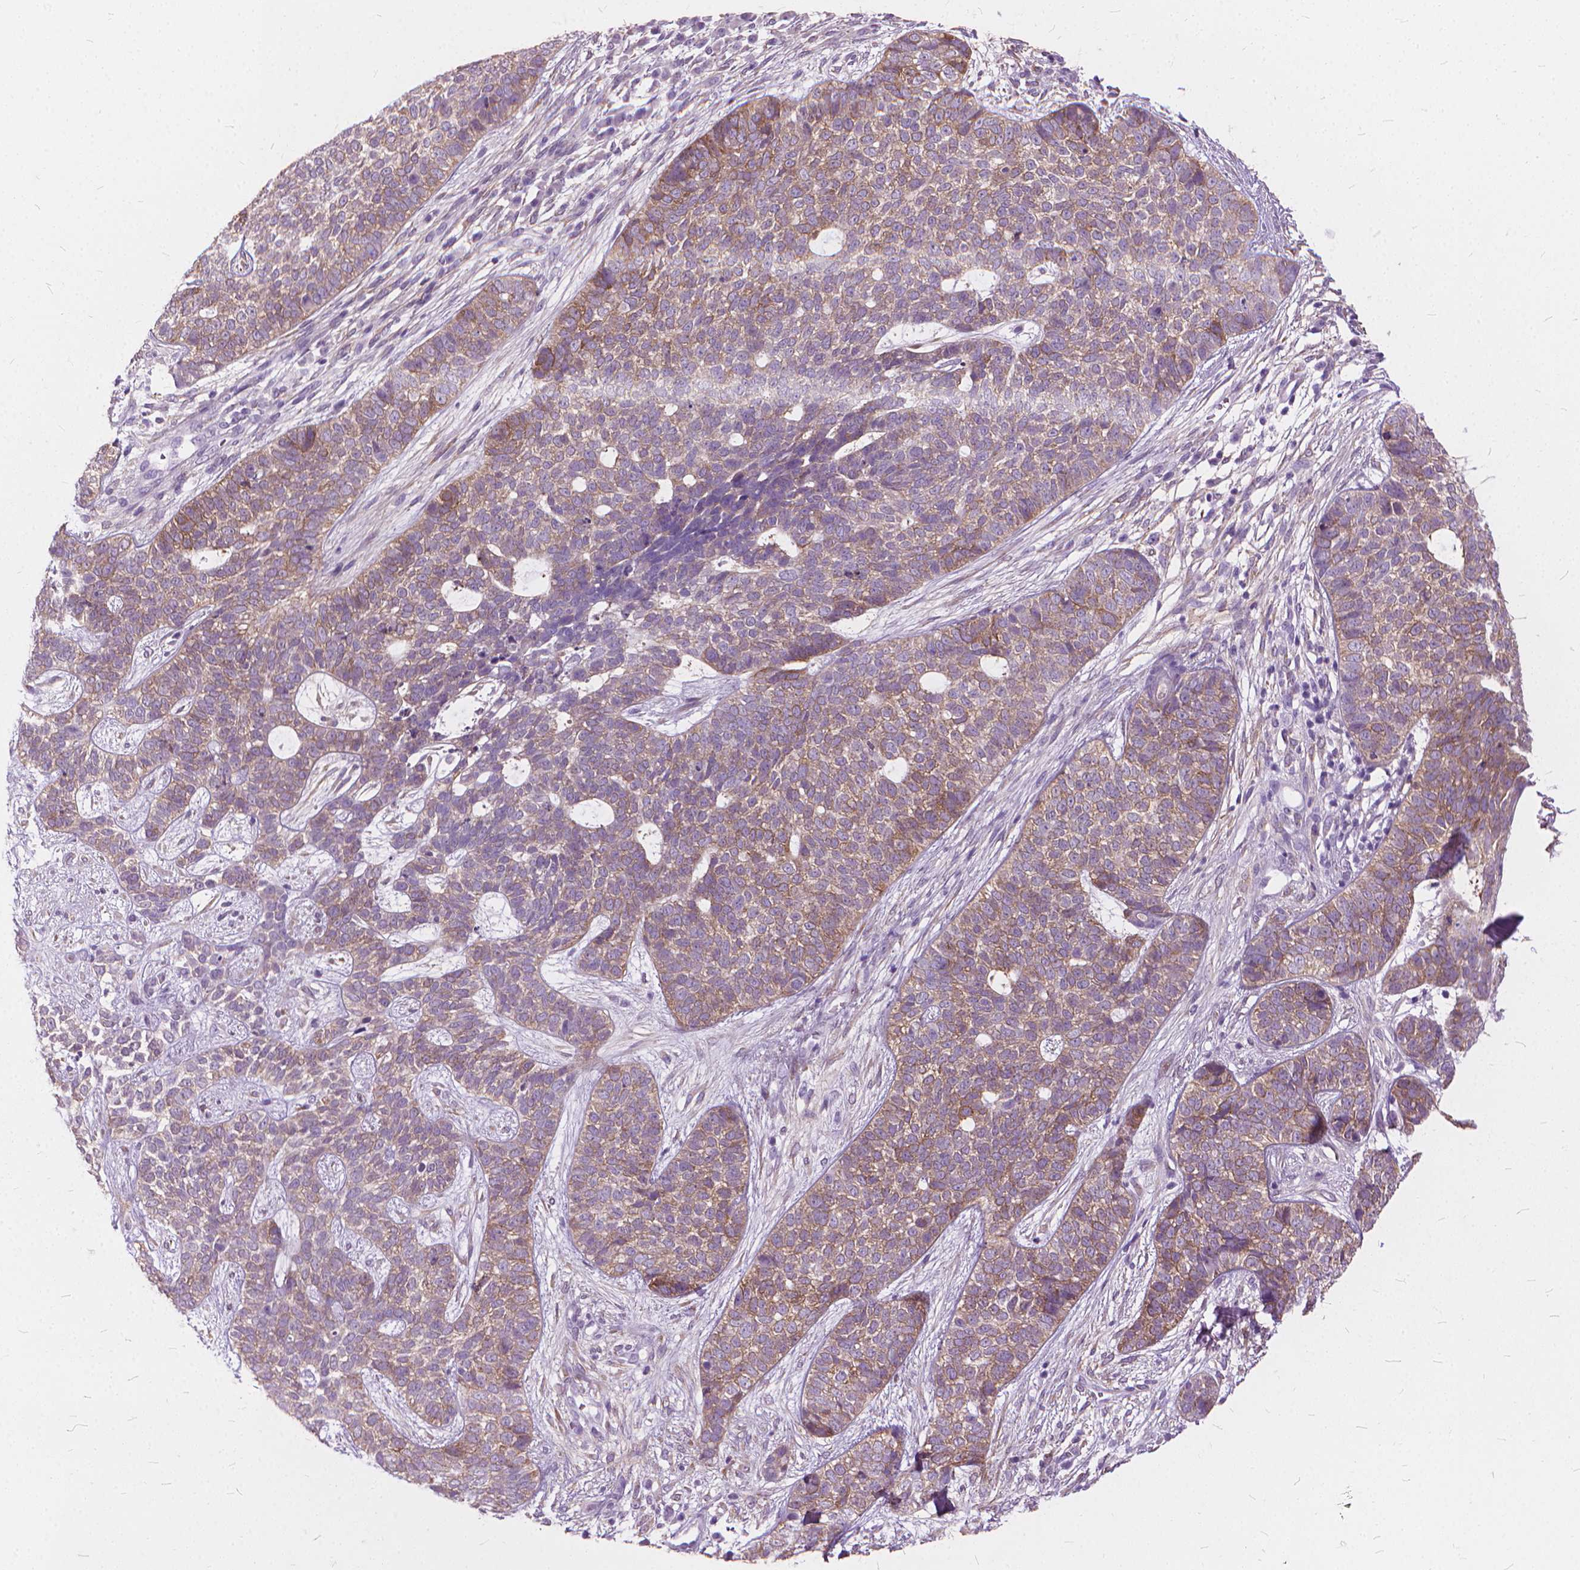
{"staining": {"intensity": "weak", "quantity": ">75%", "location": "cytoplasmic/membranous"}, "tissue": "skin cancer", "cell_type": "Tumor cells", "image_type": "cancer", "snomed": [{"axis": "morphology", "description": "Basal cell carcinoma"}, {"axis": "topography", "description": "Skin"}], "caption": "Skin cancer tissue shows weak cytoplasmic/membranous positivity in approximately >75% of tumor cells", "gene": "DNM1", "patient": {"sex": "female", "age": 69}}